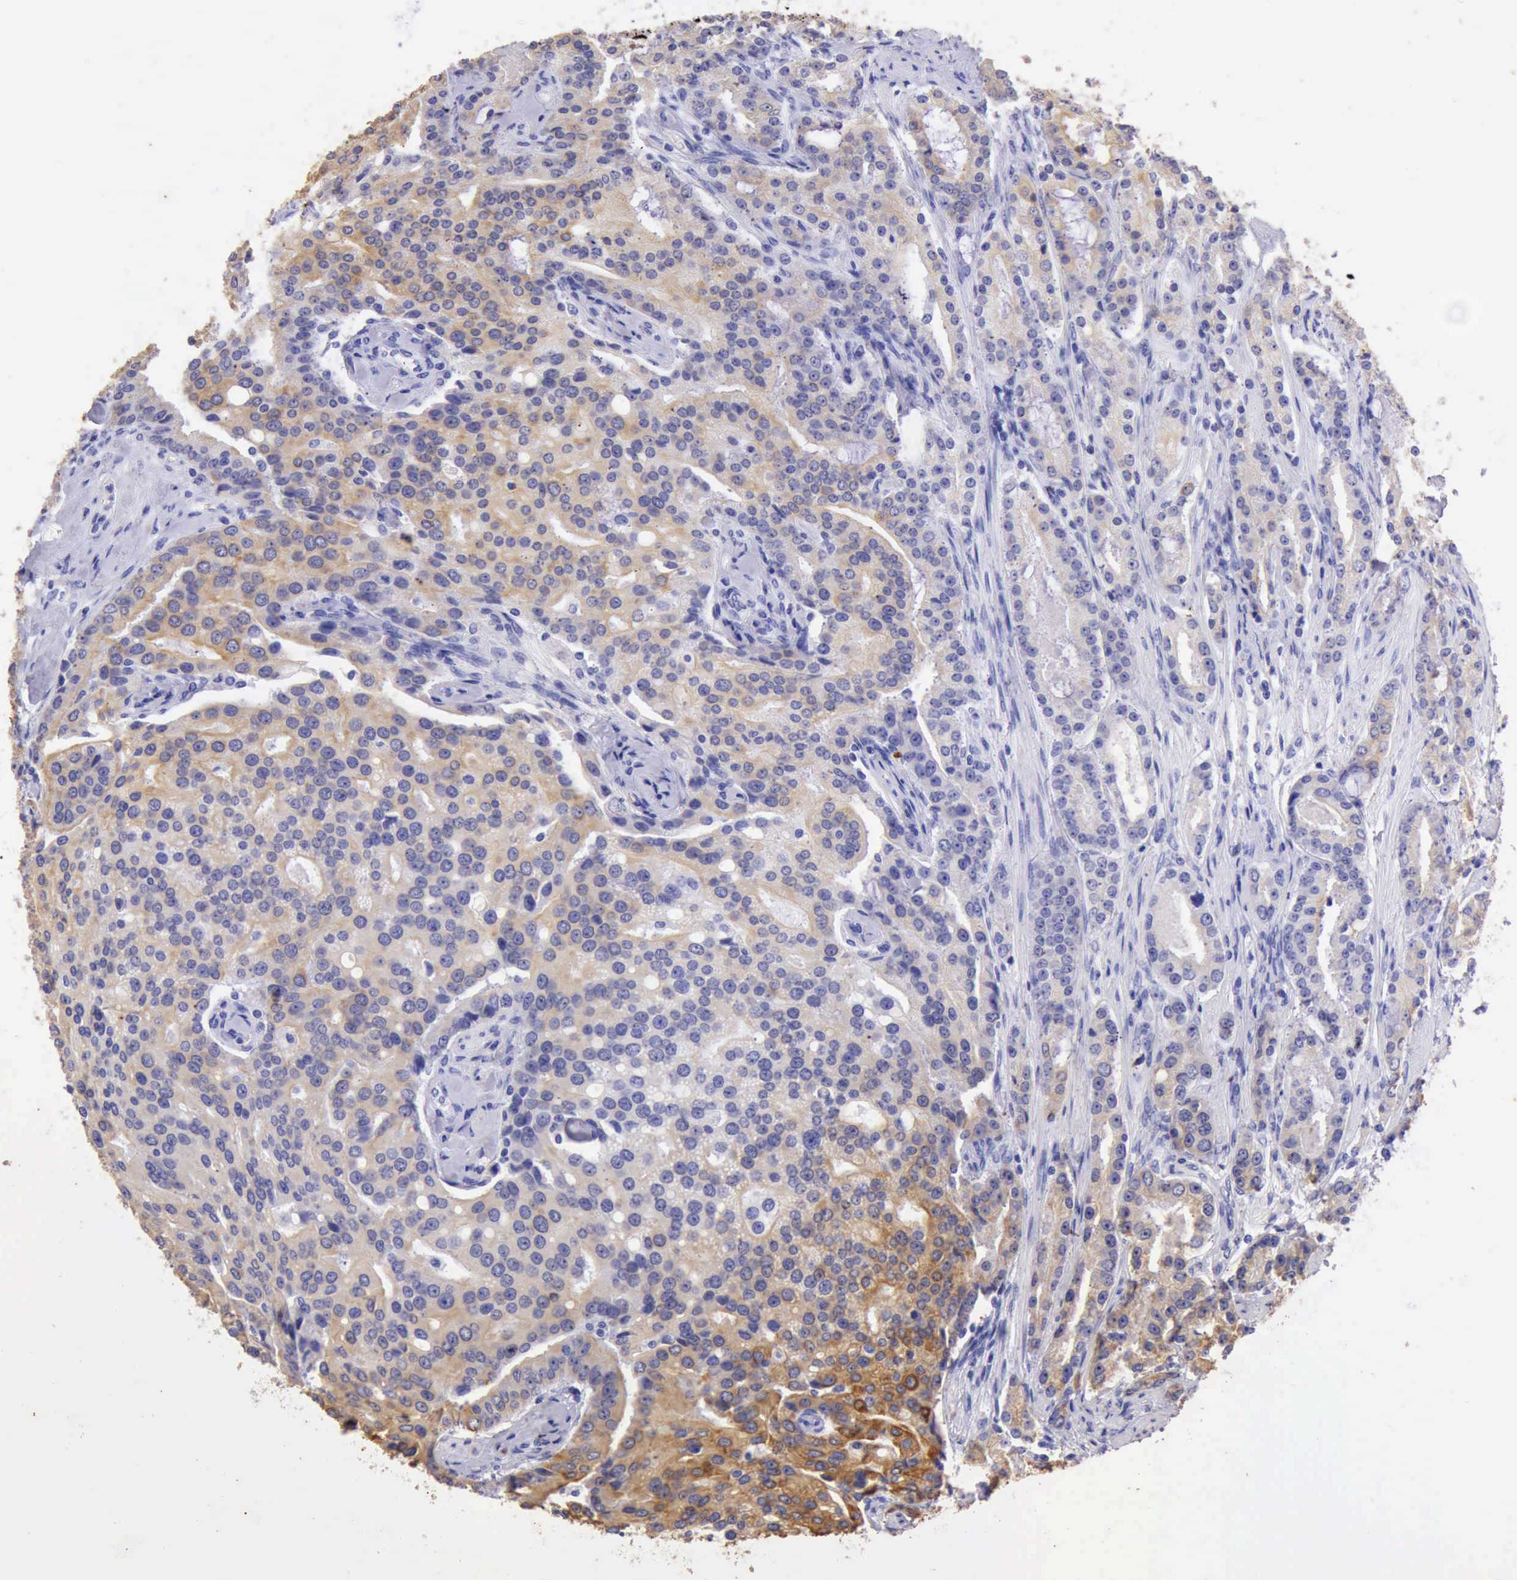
{"staining": {"intensity": "moderate", "quantity": ">75%", "location": "cytoplasmic/membranous"}, "tissue": "prostate cancer", "cell_type": "Tumor cells", "image_type": "cancer", "snomed": [{"axis": "morphology", "description": "Adenocarcinoma, Medium grade"}, {"axis": "topography", "description": "Prostate"}], "caption": "DAB (3,3'-diaminobenzidine) immunohistochemical staining of prostate cancer (adenocarcinoma (medium-grade)) reveals moderate cytoplasmic/membranous protein staining in approximately >75% of tumor cells. (DAB (3,3'-diaminobenzidine) IHC, brown staining for protein, blue staining for nuclei).", "gene": "KRT8", "patient": {"sex": "male", "age": 72}}